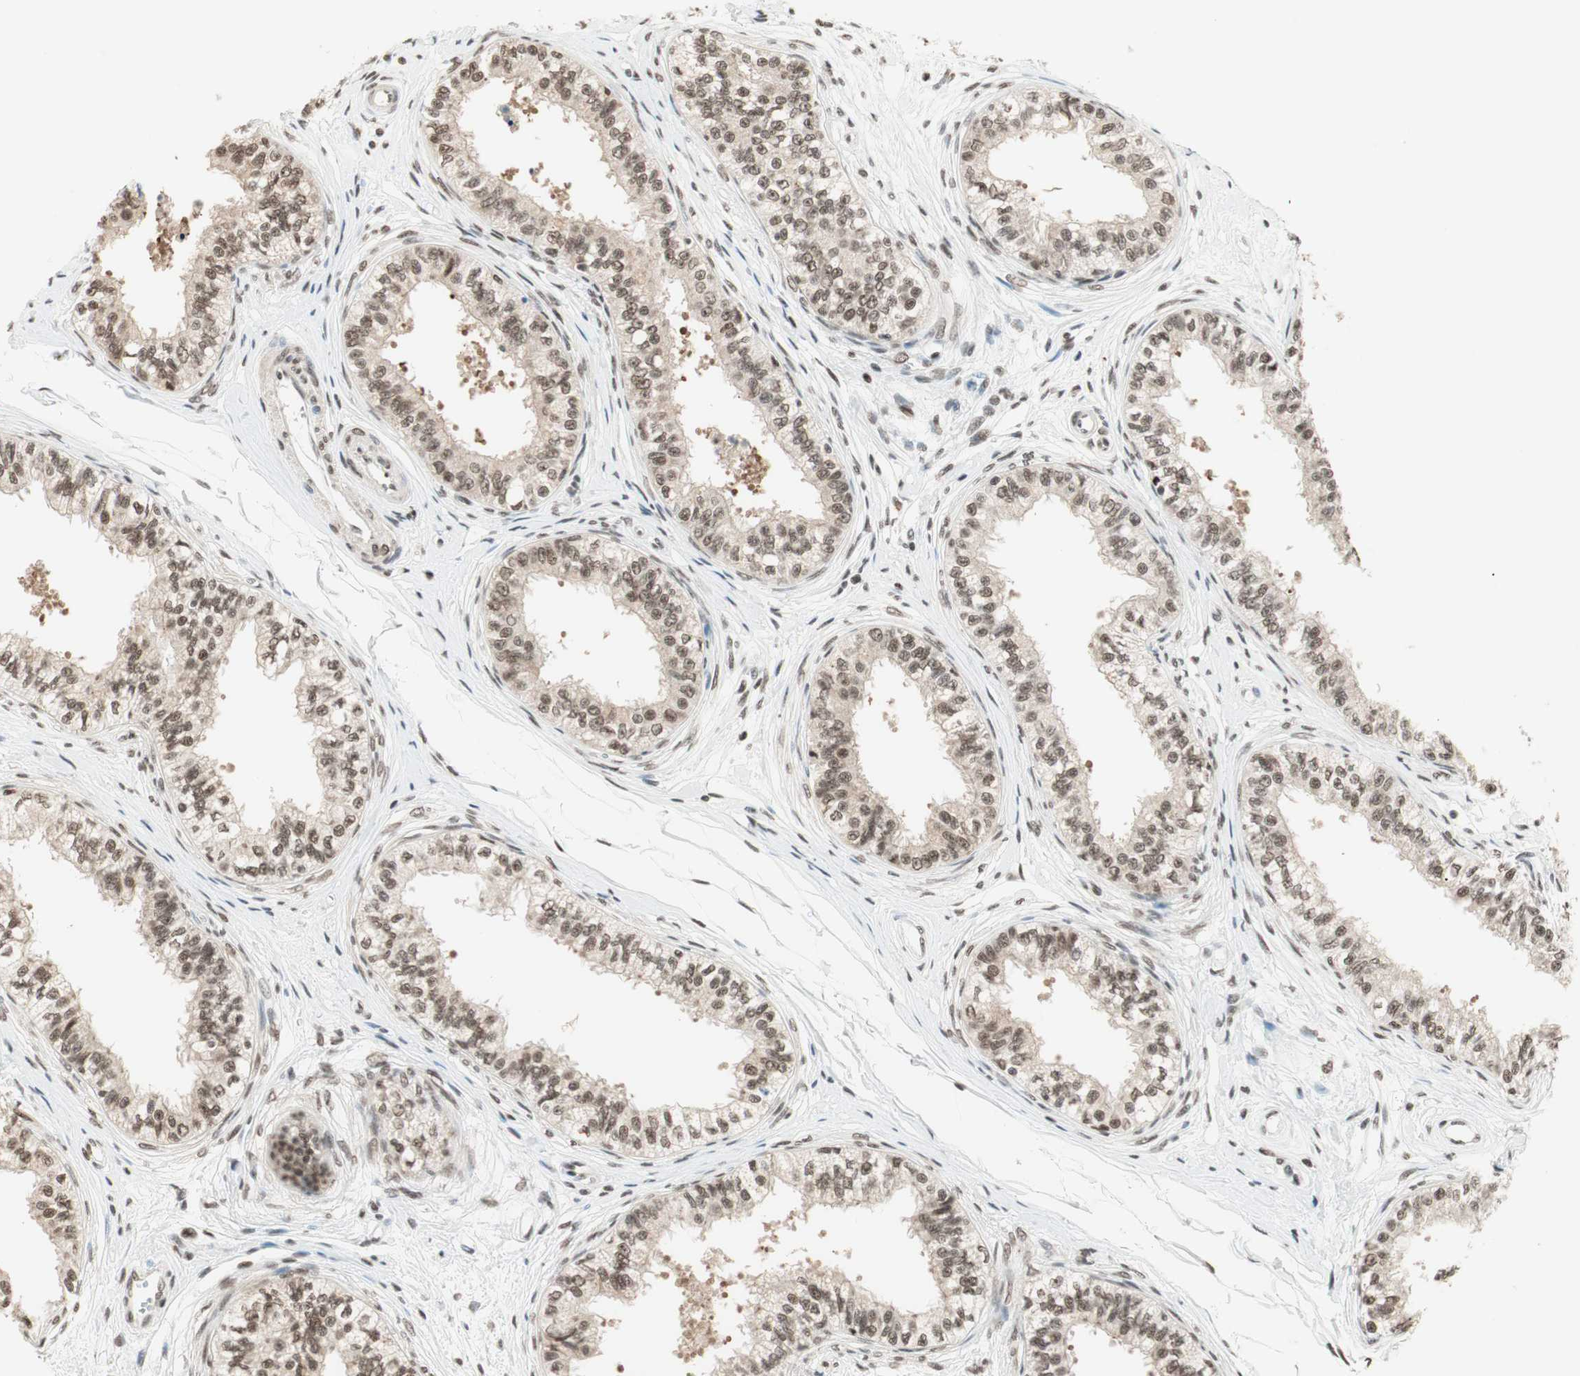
{"staining": {"intensity": "moderate", "quantity": ">75%", "location": "nuclear"}, "tissue": "epididymis", "cell_type": "Glandular cells", "image_type": "normal", "snomed": [{"axis": "morphology", "description": "Normal tissue, NOS"}, {"axis": "morphology", "description": "Adenocarcinoma, metastatic, NOS"}, {"axis": "topography", "description": "Testis"}, {"axis": "topography", "description": "Epididymis"}], "caption": "A micrograph of human epididymis stained for a protein exhibits moderate nuclear brown staining in glandular cells. (IHC, brightfield microscopy, high magnification).", "gene": "SMARCE1", "patient": {"sex": "male", "age": 26}}